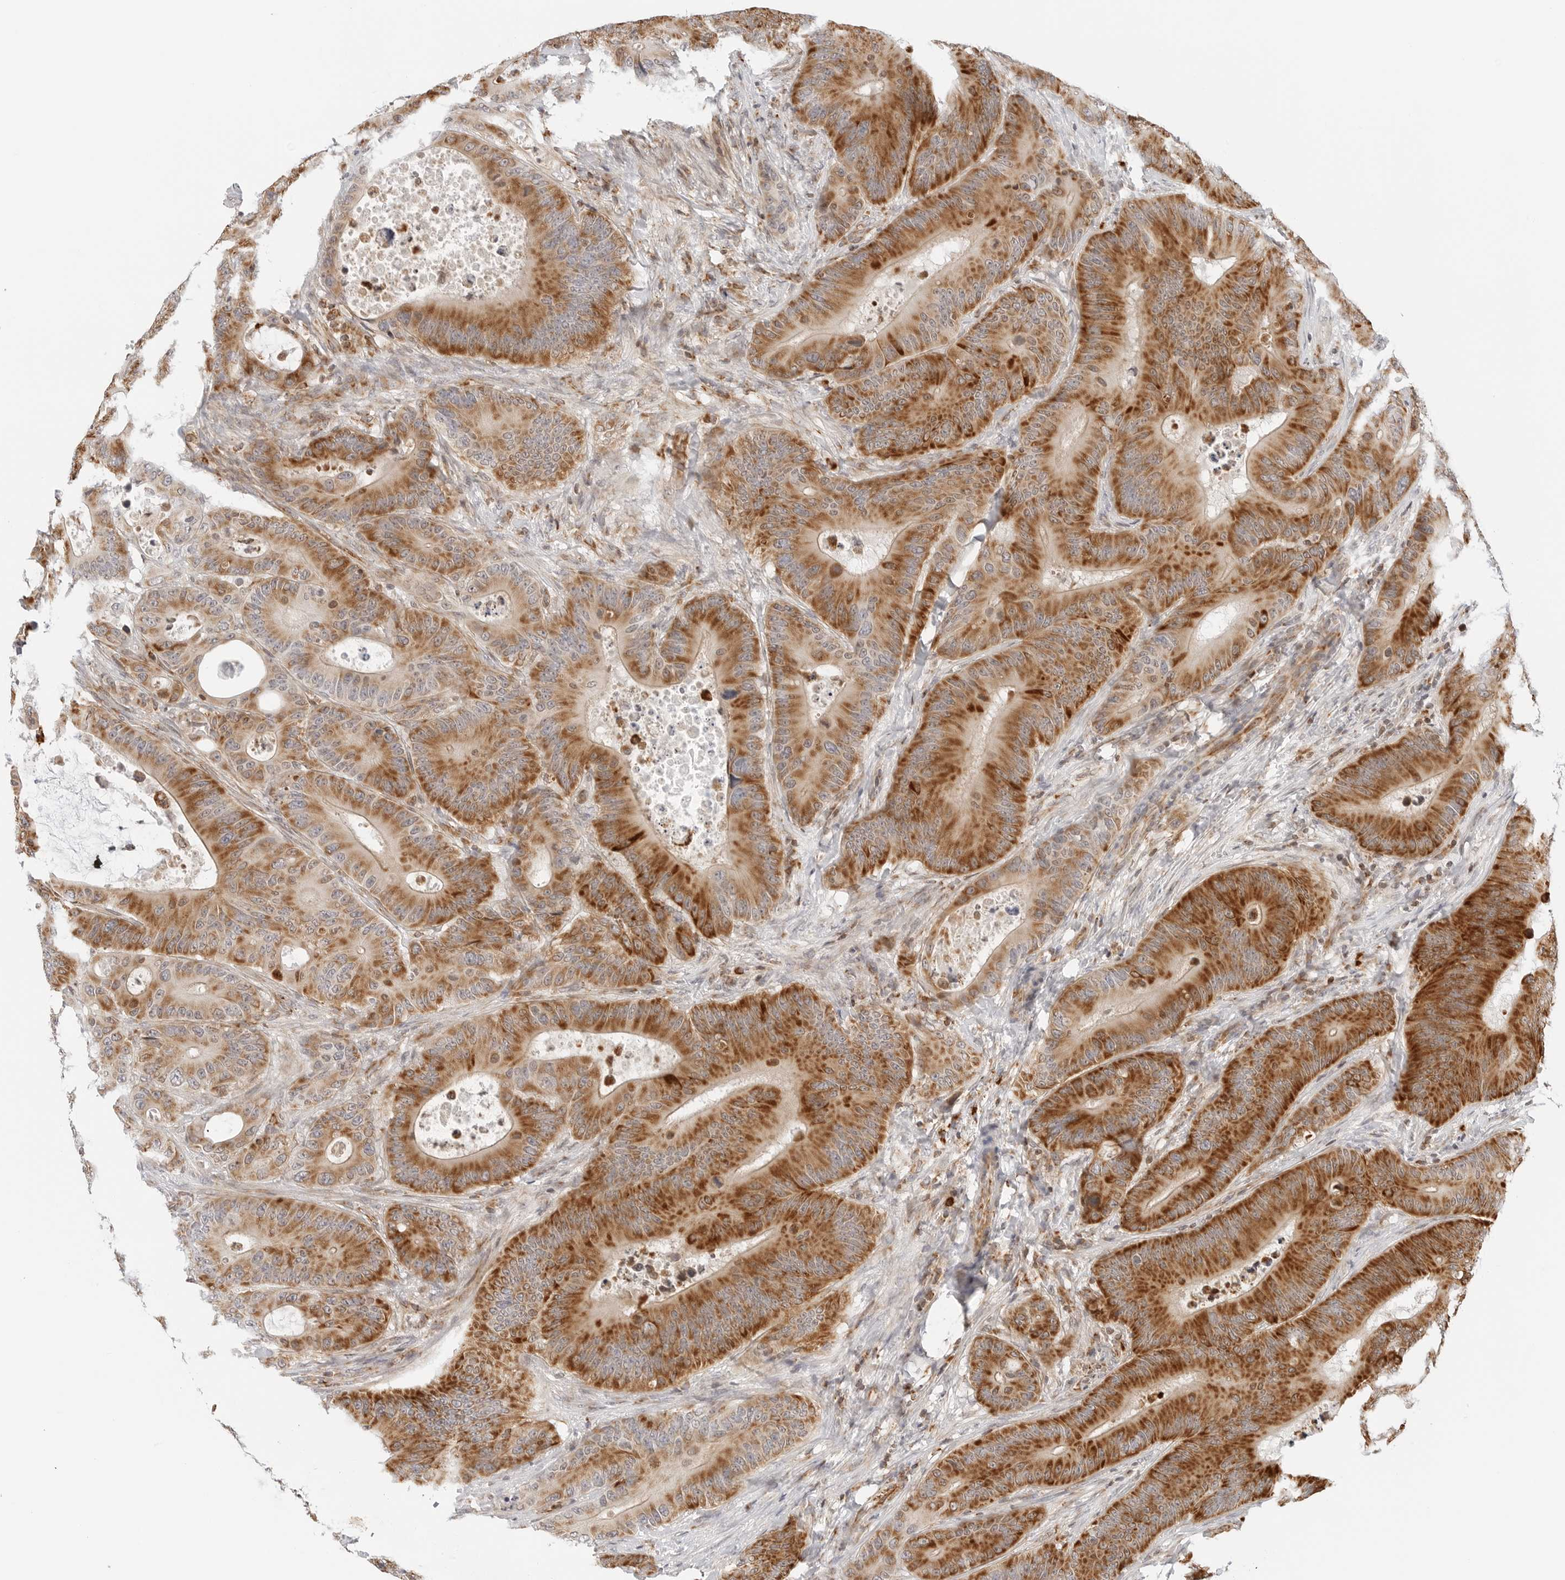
{"staining": {"intensity": "strong", "quantity": ">75%", "location": "cytoplasmic/membranous"}, "tissue": "colorectal cancer", "cell_type": "Tumor cells", "image_type": "cancer", "snomed": [{"axis": "morphology", "description": "Adenocarcinoma, NOS"}, {"axis": "topography", "description": "Colon"}], "caption": "Colorectal cancer stained with a brown dye reveals strong cytoplasmic/membranous positive staining in approximately >75% of tumor cells.", "gene": "DYRK4", "patient": {"sex": "male", "age": 83}}